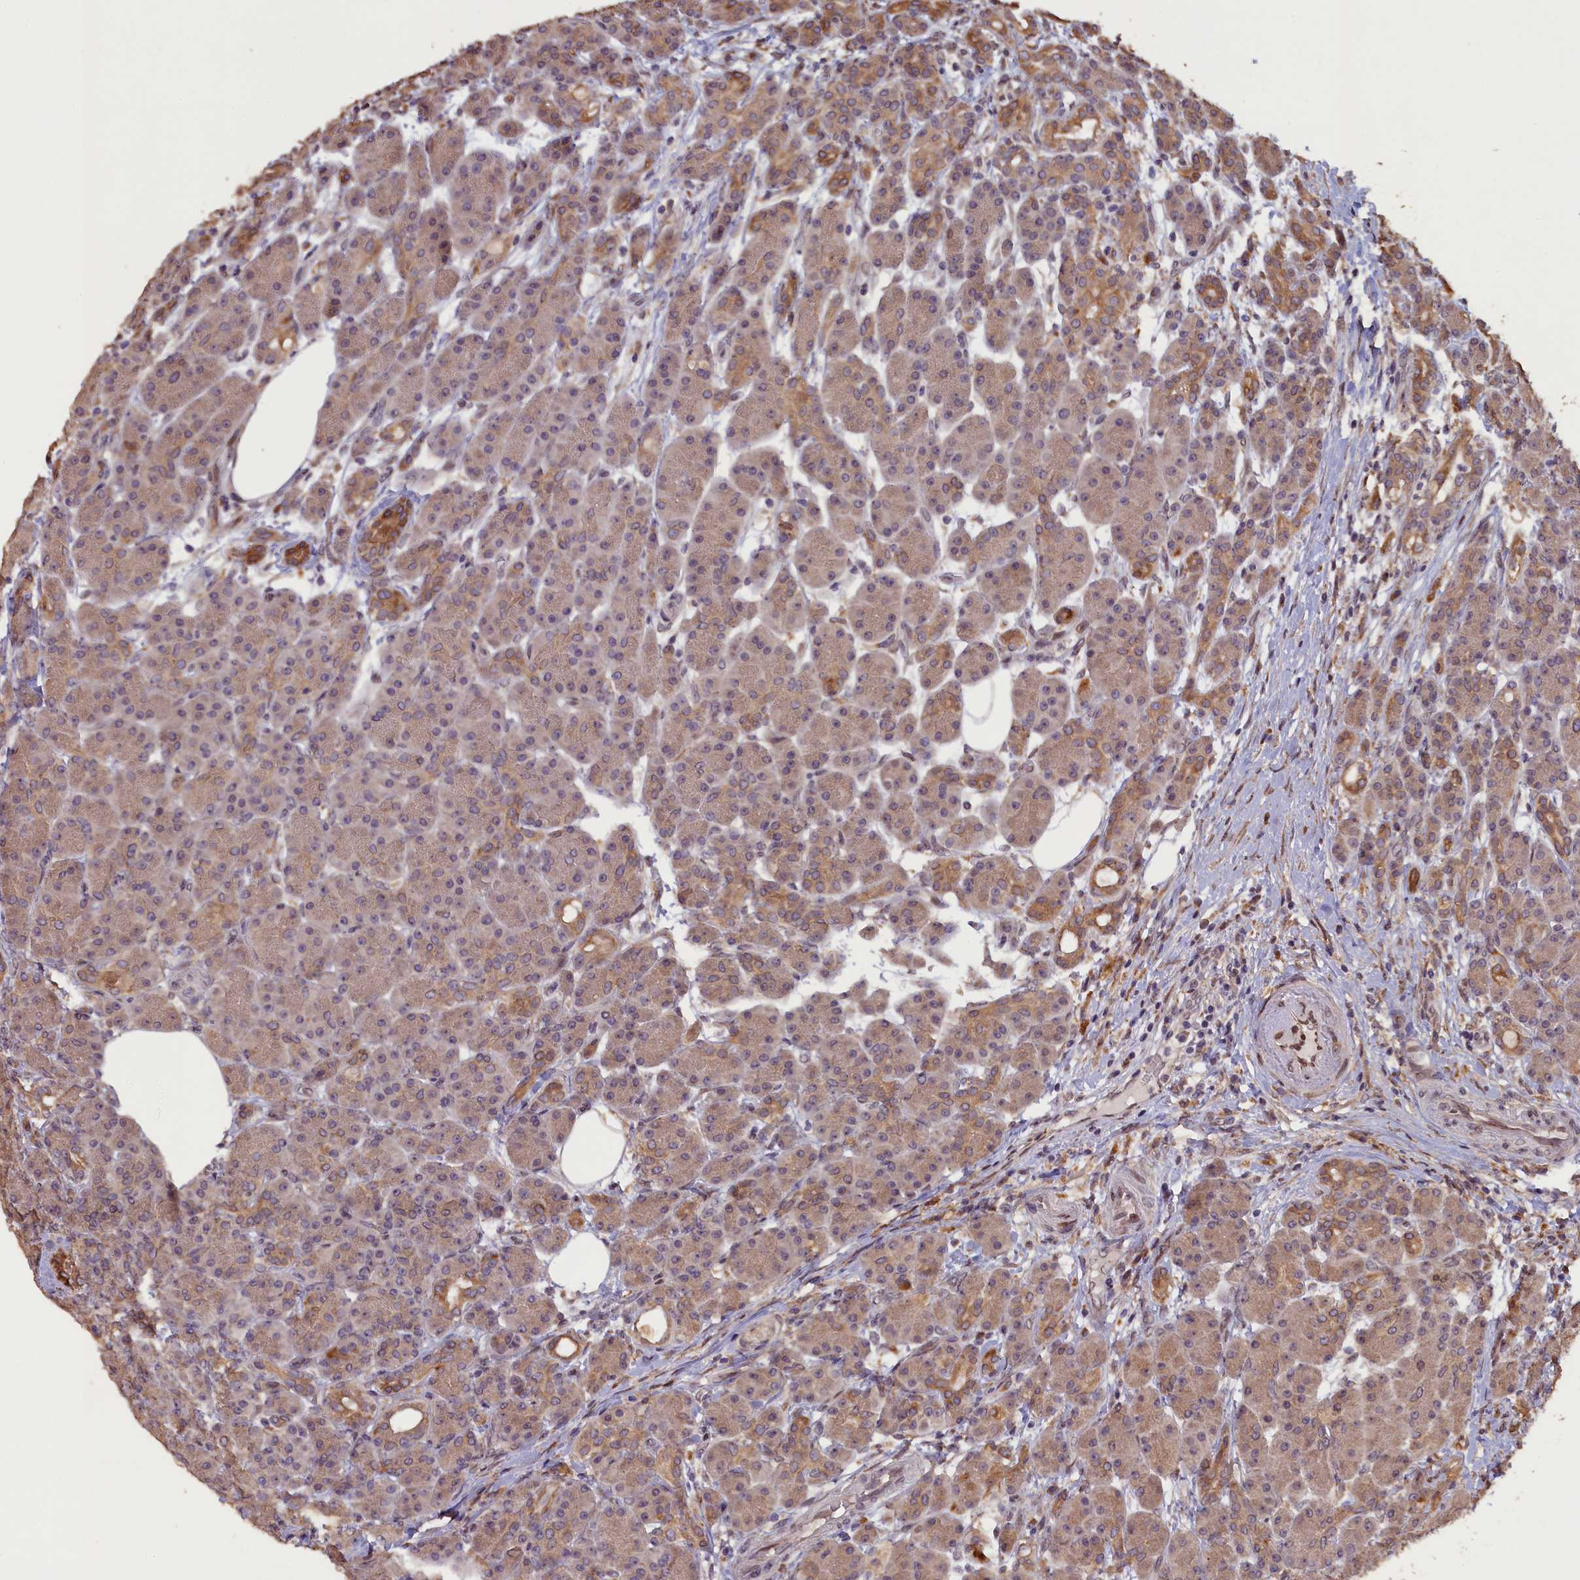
{"staining": {"intensity": "moderate", "quantity": ">75%", "location": "cytoplasmic/membranous"}, "tissue": "pancreas", "cell_type": "Exocrine glandular cells", "image_type": "normal", "snomed": [{"axis": "morphology", "description": "Normal tissue, NOS"}, {"axis": "topography", "description": "Pancreas"}], "caption": "Human pancreas stained with a brown dye demonstrates moderate cytoplasmic/membranous positive positivity in about >75% of exocrine glandular cells.", "gene": "SLC38A7", "patient": {"sex": "male", "age": 63}}